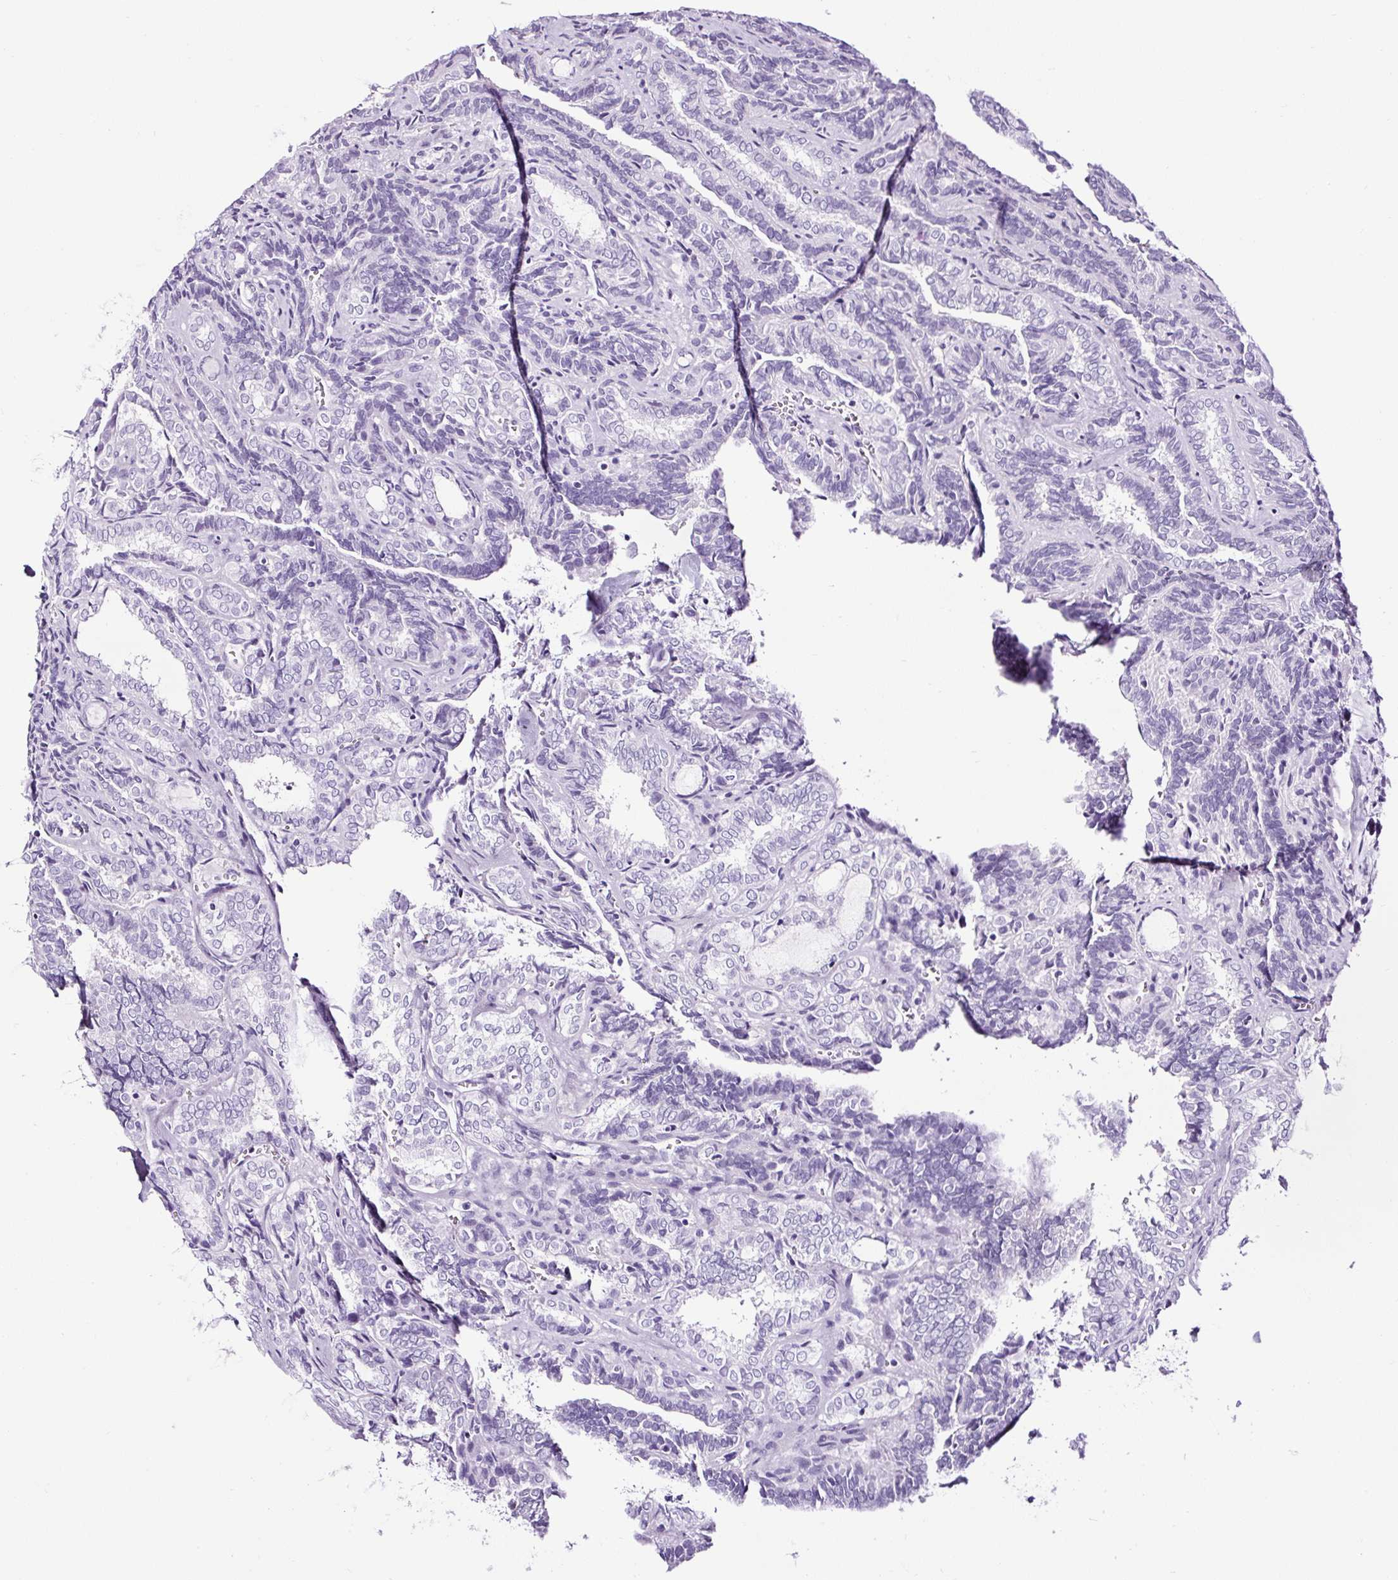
{"staining": {"intensity": "negative", "quantity": "none", "location": "none"}, "tissue": "thyroid cancer", "cell_type": "Tumor cells", "image_type": "cancer", "snomed": [{"axis": "morphology", "description": "Papillary adenocarcinoma, NOS"}, {"axis": "topography", "description": "Thyroid gland"}], "caption": "An immunohistochemistry histopathology image of thyroid cancer is shown. There is no staining in tumor cells of thyroid cancer.", "gene": "NPHS2", "patient": {"sex": "female", "age": 30}}